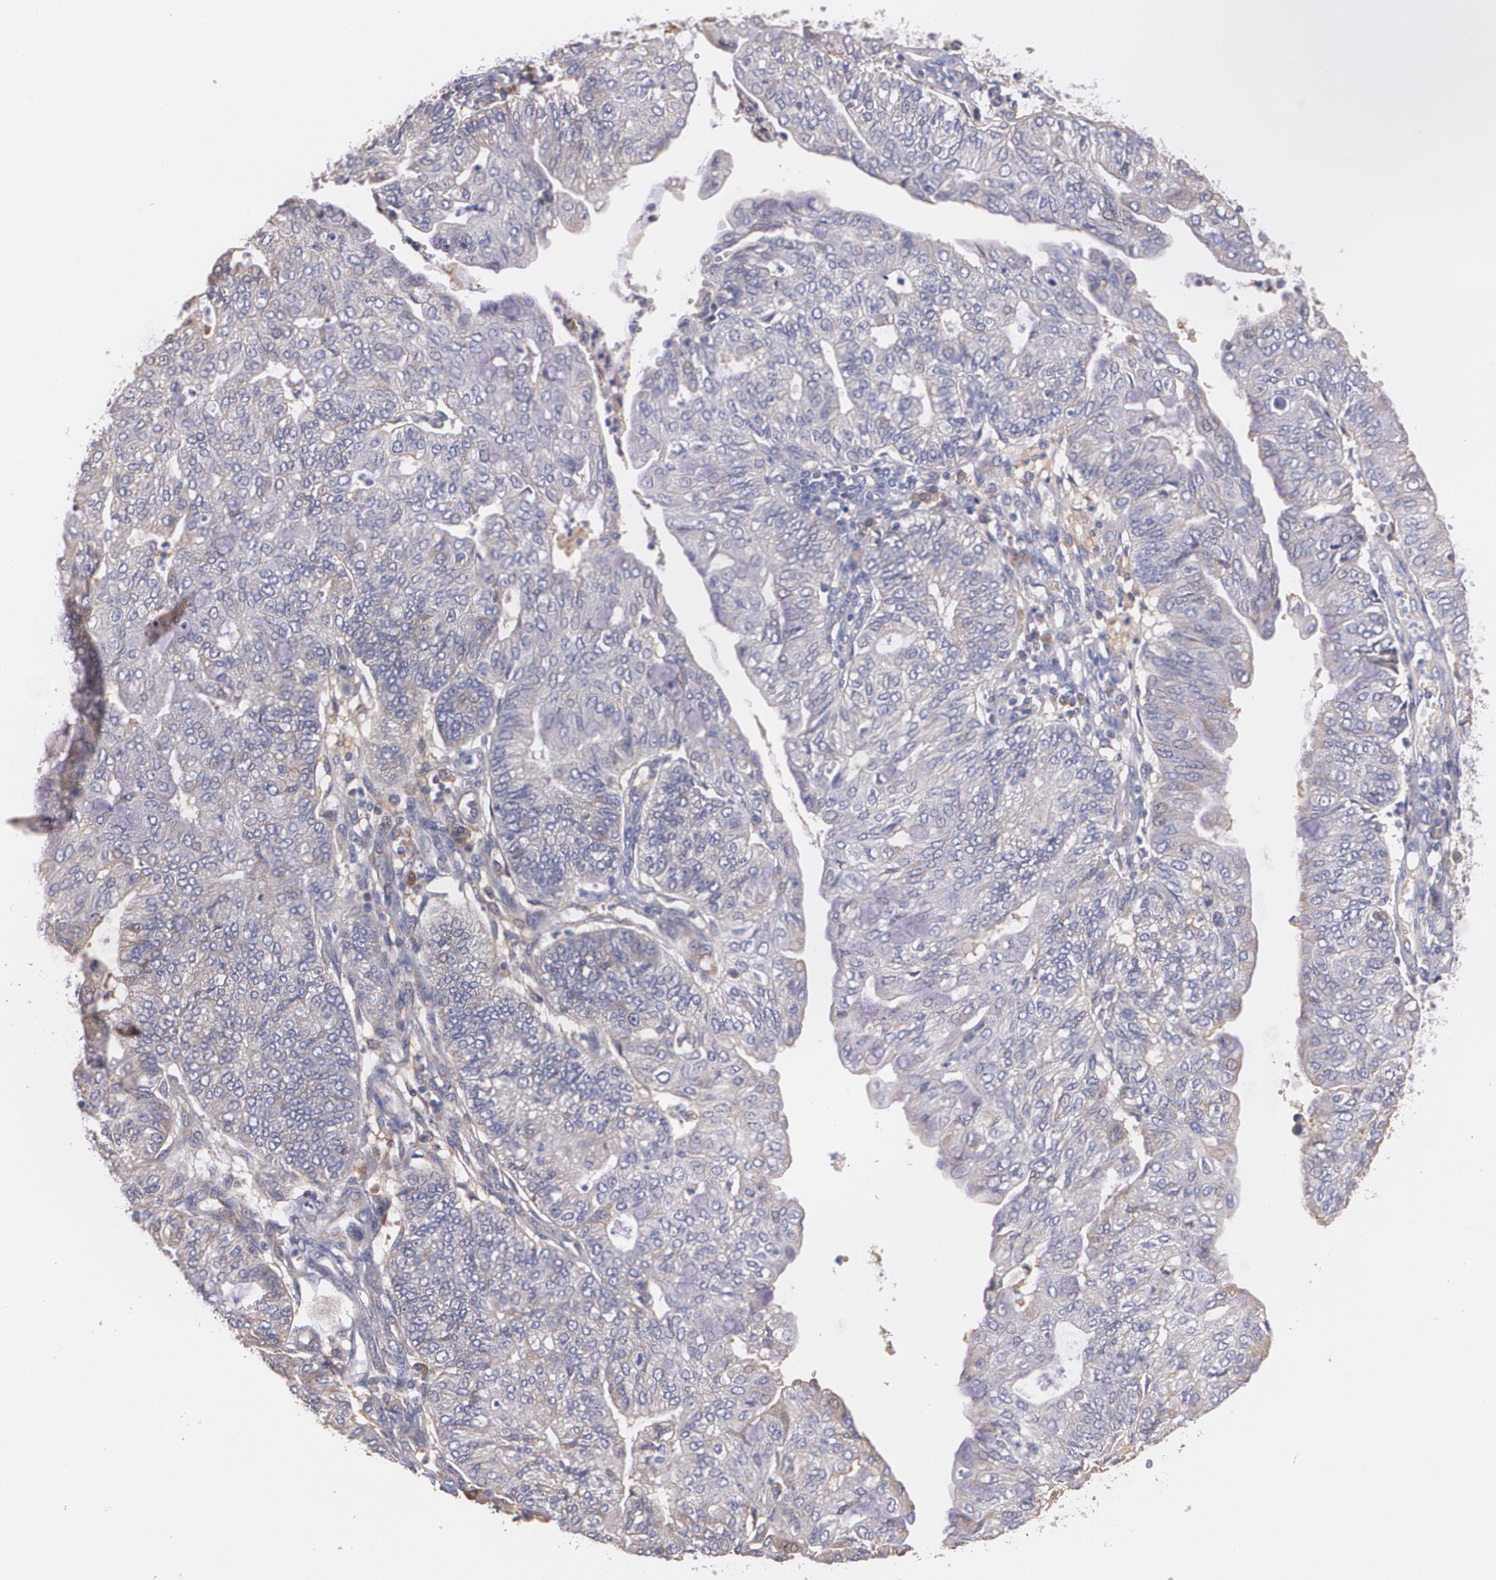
{"staining": {"intensity": "weak", "quantity": "<25%", "location": "cytoplasmic/membranous"}, "tissue": "endometrial cancer", "cell_type": "Tumor cells", "image_type": "cancer", "snomed": [{"axis": "morphology", "description": "Adenocarcinoma, NOS"}, {"axis": "topography", "description": "Endometrium"}], "caption": "The image exhibits no staining of tumor cells in endometrial cancer (adenocarcinoma).", "gene": "AMBP", "patient": {"sex": "female", "age": 59}}